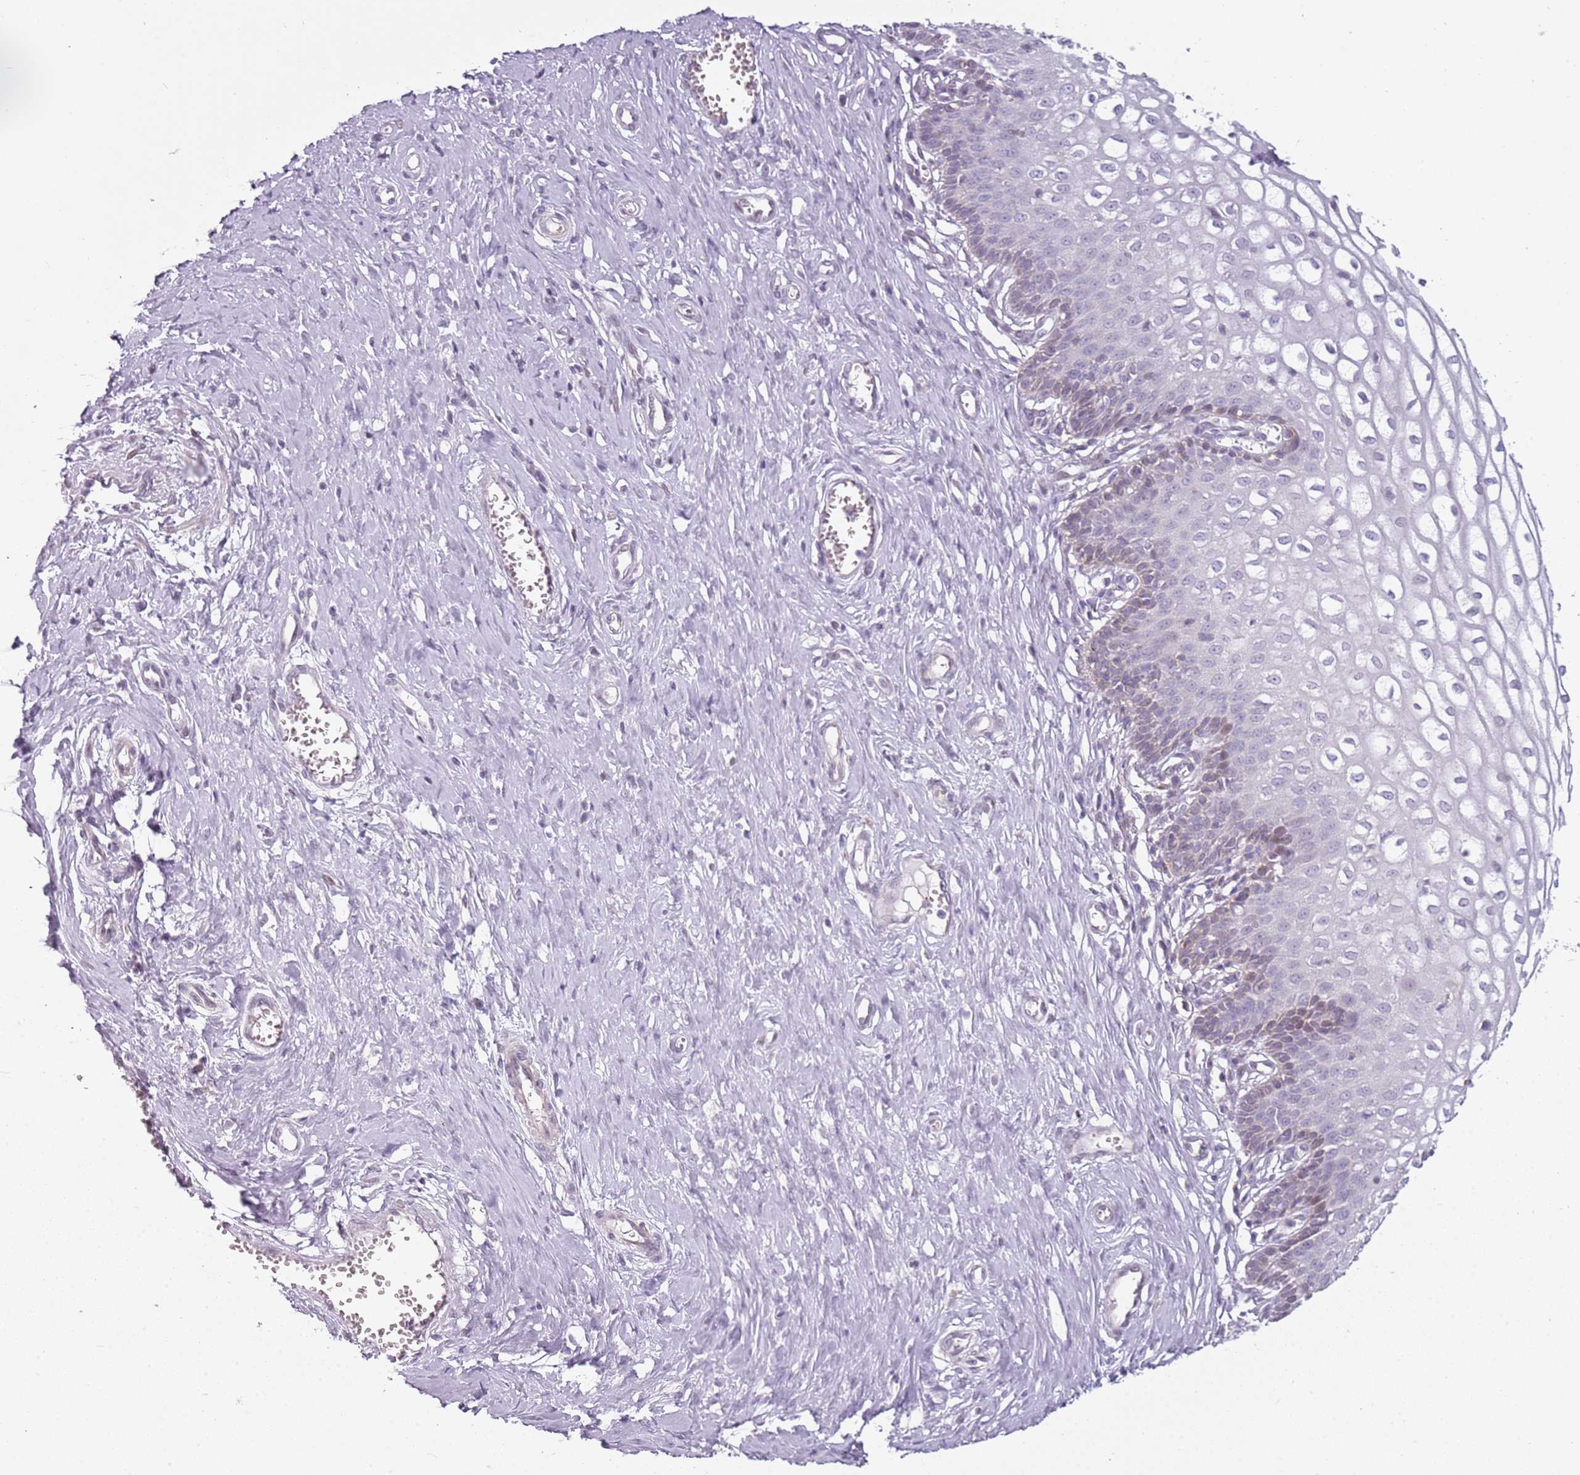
{"staining": {"intensity": "weak", "quantity": "<25%", "location": "cytoplasmic/membranous"}, "tissue": "cervix", "cell_type": "Glandular cells", "image_type": "normal", "snomed": [{"axis": "morphology", "description": "Normal tissue, NOS"}, {"axis": "morphology", "description": "Adenocarcinoma, NOS"}, {"axis": "topography", "description": "Cervix"}], "caption": "Immunohistochemistry photomicrograph of benign cervix stained for a protein (brown), which shows no expression in glandular cells. Nuclei are stained in blue.", "gene": "DEFB116", "patient": {"sex": "female", "age": 29}}